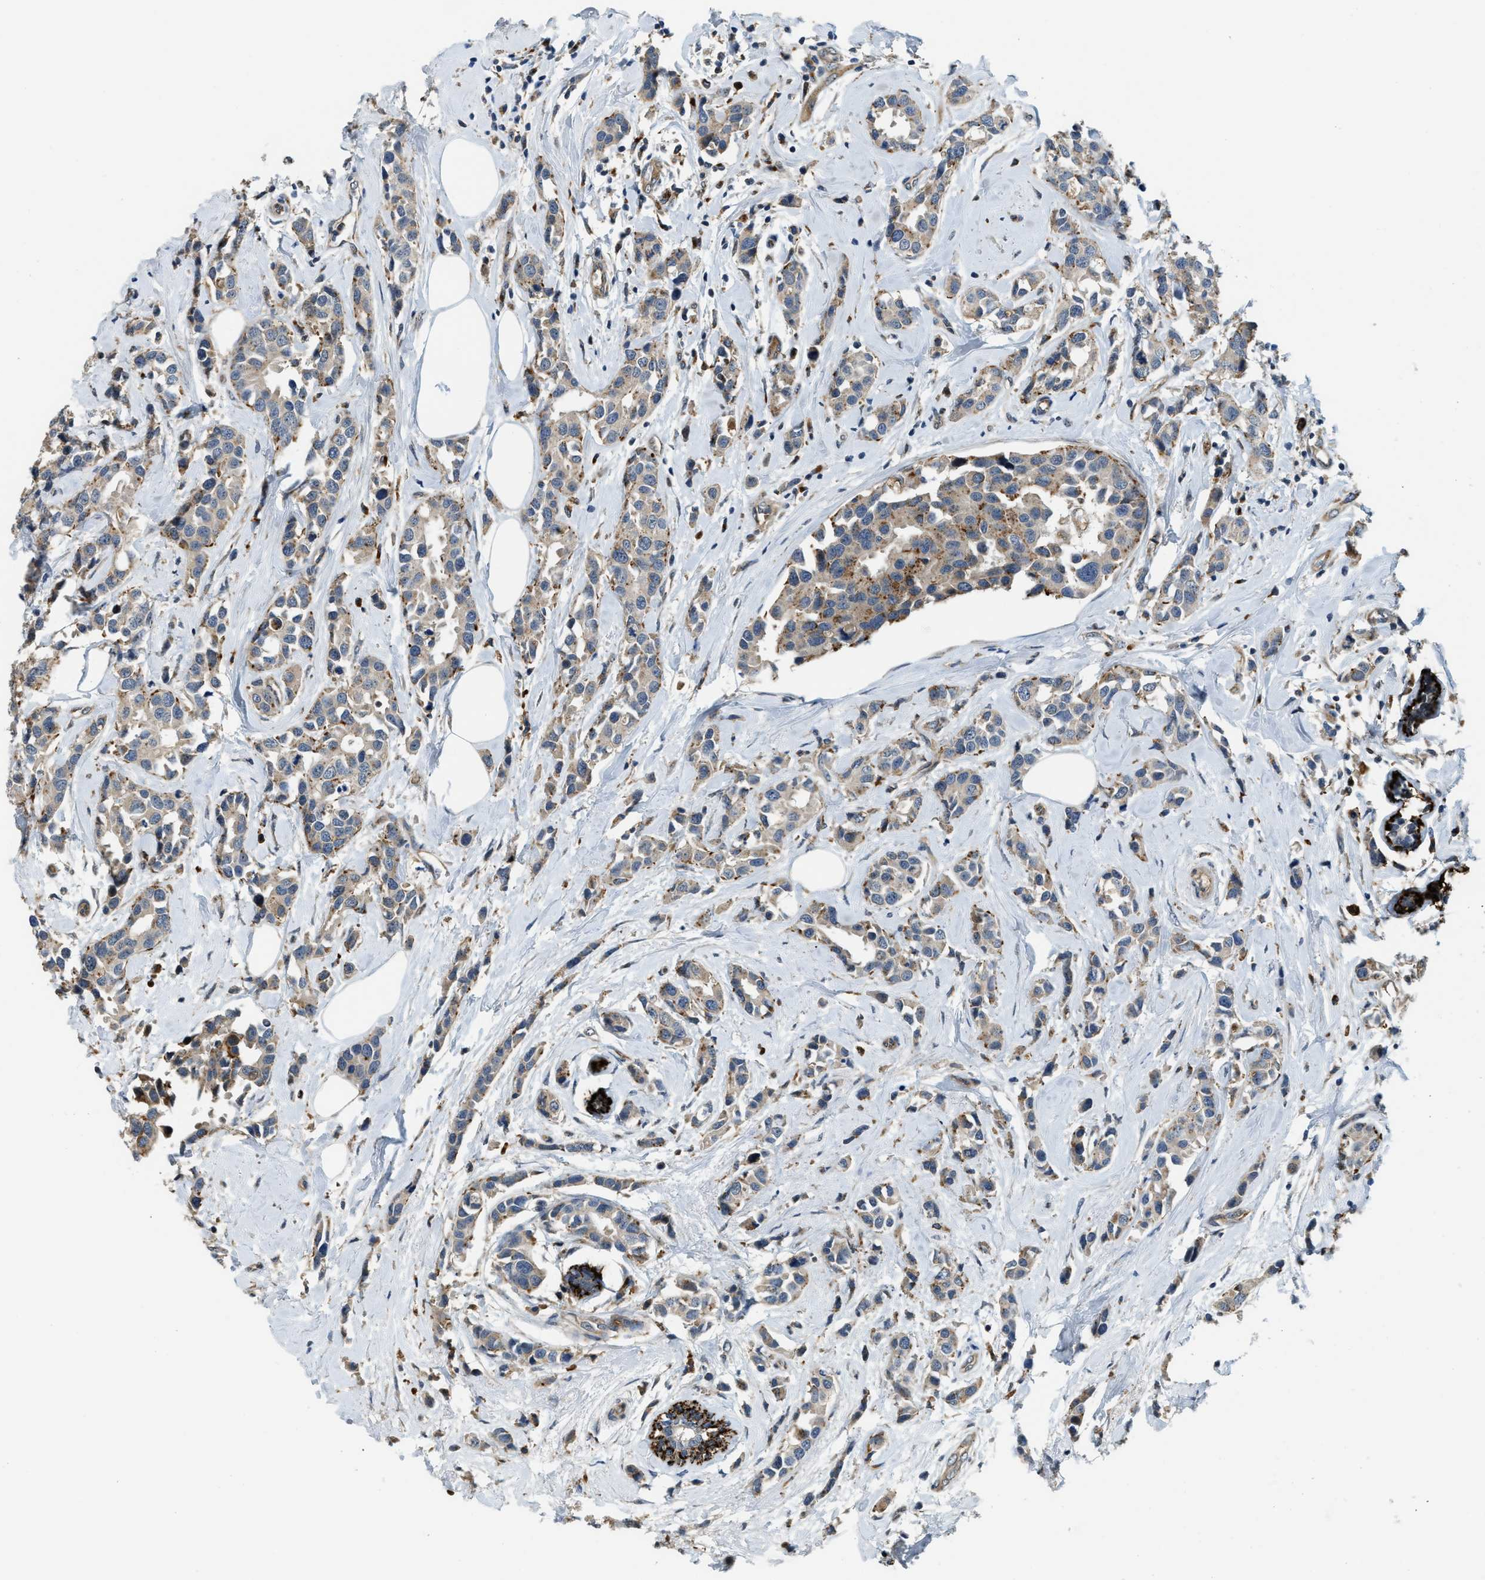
{"staining": {"intensity": "weak", "quantity": ">75%", "location": "cytoplasmic/membranous"}, "tissue": "breast cancer", "cell_type": "Tumor cells", "image_type": "cancer", "snomed": [{"axis": "morphology", "description": "Normal tissue, NOS"}, {"axis": "morphology", "description": "Duct carcinoma"}, {"axis": "topography", "description": "Breast"}], "caption": "Brown immunohistochemical staining in human breast intraductal carcinoma shows weak cytoplasmic/membranous expression in about >75% of tumor cells. The protein of interest is stained brown, and the nuclei are stained in blue (DAB (3,3'-diaminobenzidine) IHC with brightfield microscopy, high magnification).", "gene": "STARD3NL", "patient": {"sex": "female", "age": 50}}